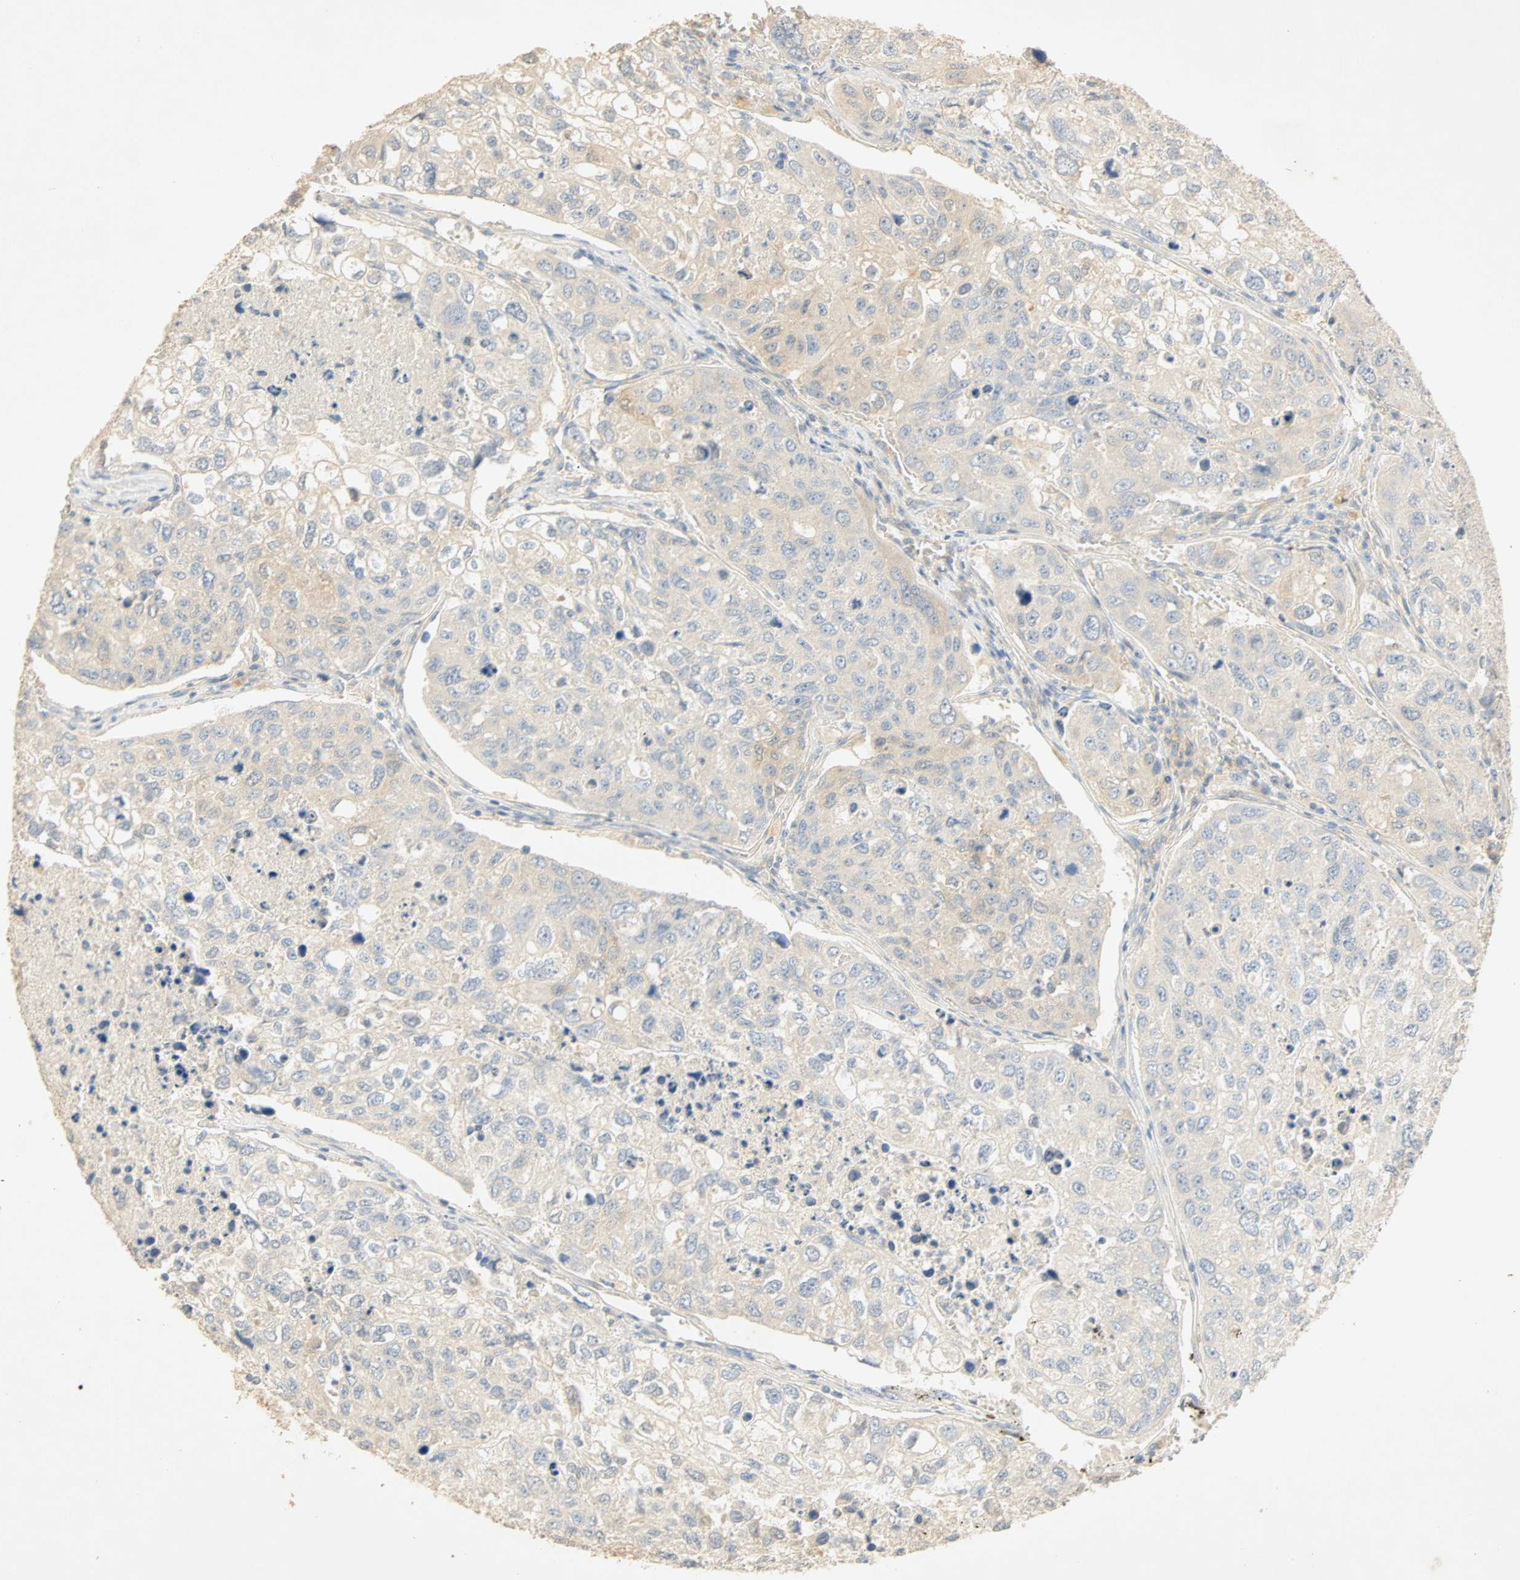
{"staining": {"intensity": "negative", "quantity": "none", "location": "none"}, "tissue": "urothelial cancer", "cell_type": "Tumor cells", "image_type": "cancer", "snomed": [{"axis": "morphology", "description": "Urothelial carcinoma, High grade"}, {"axis": "topography", "description": "Lymph node"}, {"axis": "topography", "description": "Urinary bladder"}], "caption": "High magnification brightfield microscopy of urothelial carcinoma (high-grade) stained with DAB (brown) and counterstained with hematoxylin (blue): tumor cells show no significant positivity.", "gene": "SELENBP1", "patient": {"sex": "male", "age": 51}}